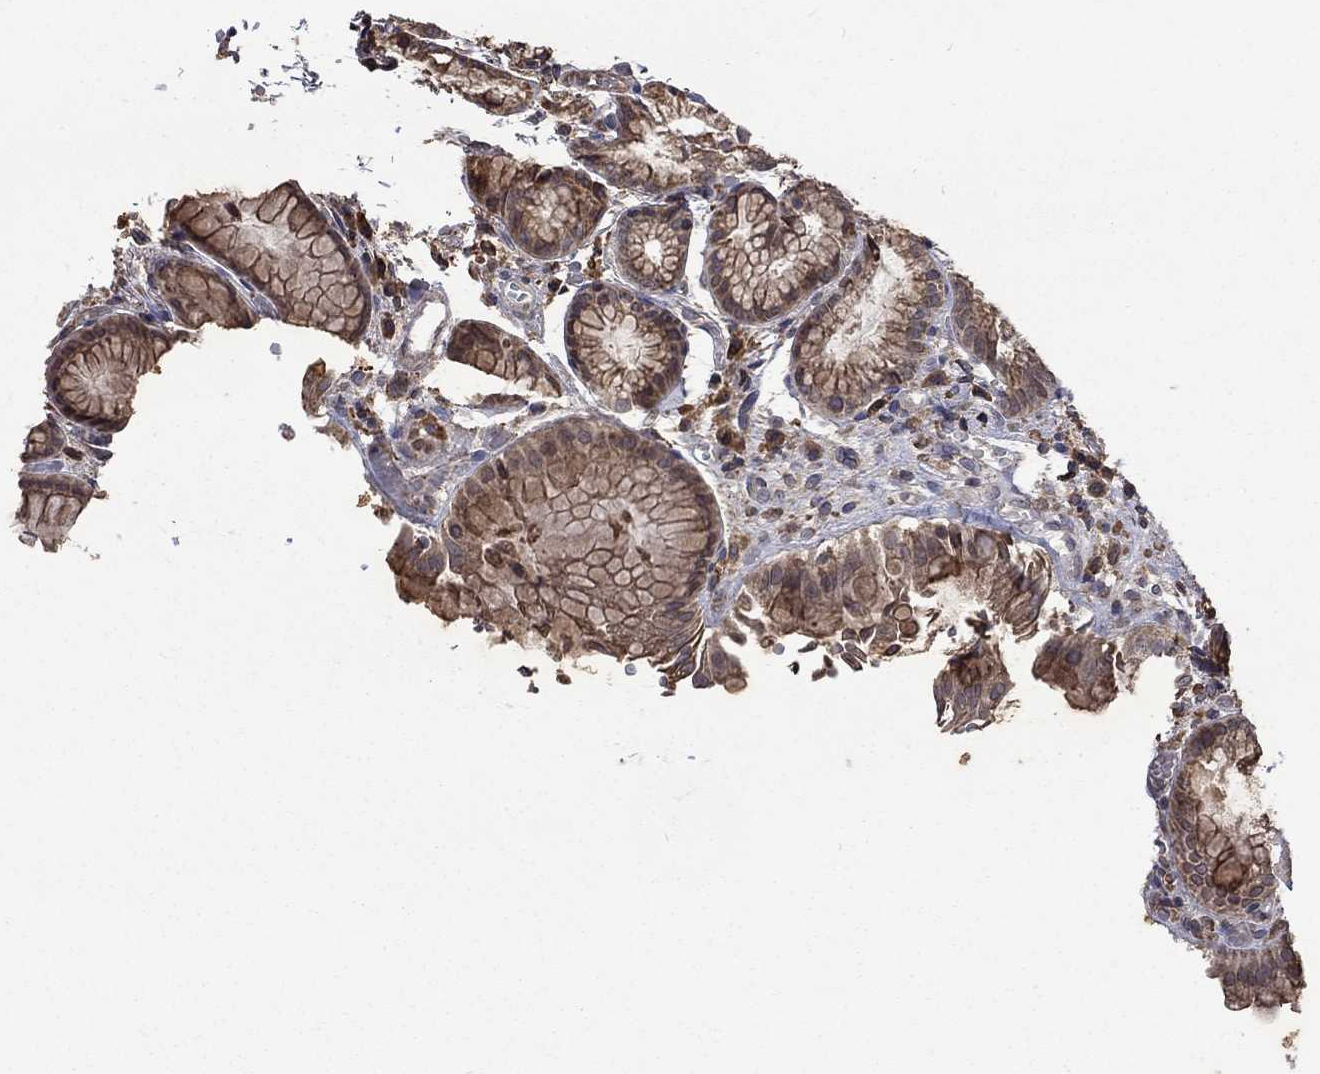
{"staining": {"intensity": "moderate", "quantity": "25%-75%", "location": "cytoplasmic/membranous"}, "tissue": "stomach", "cell_type": "Glandular cells", "image_type": "normal", "snomed": [{"axis": "morphology", "description": "Normal tissue, NOS"}, {"axis": "topography", "description": "Stomach, upper"}], "caption": "DAB (3,3'-diaminobenzidine) immunohistochemical staining of normal human stomach displays moderate cytoplasmic/membranous protein staining in approximately 25%-75% of glandular cells.", "gene": "ESRRA", "patient": {"sex": "male", "age": 72}}